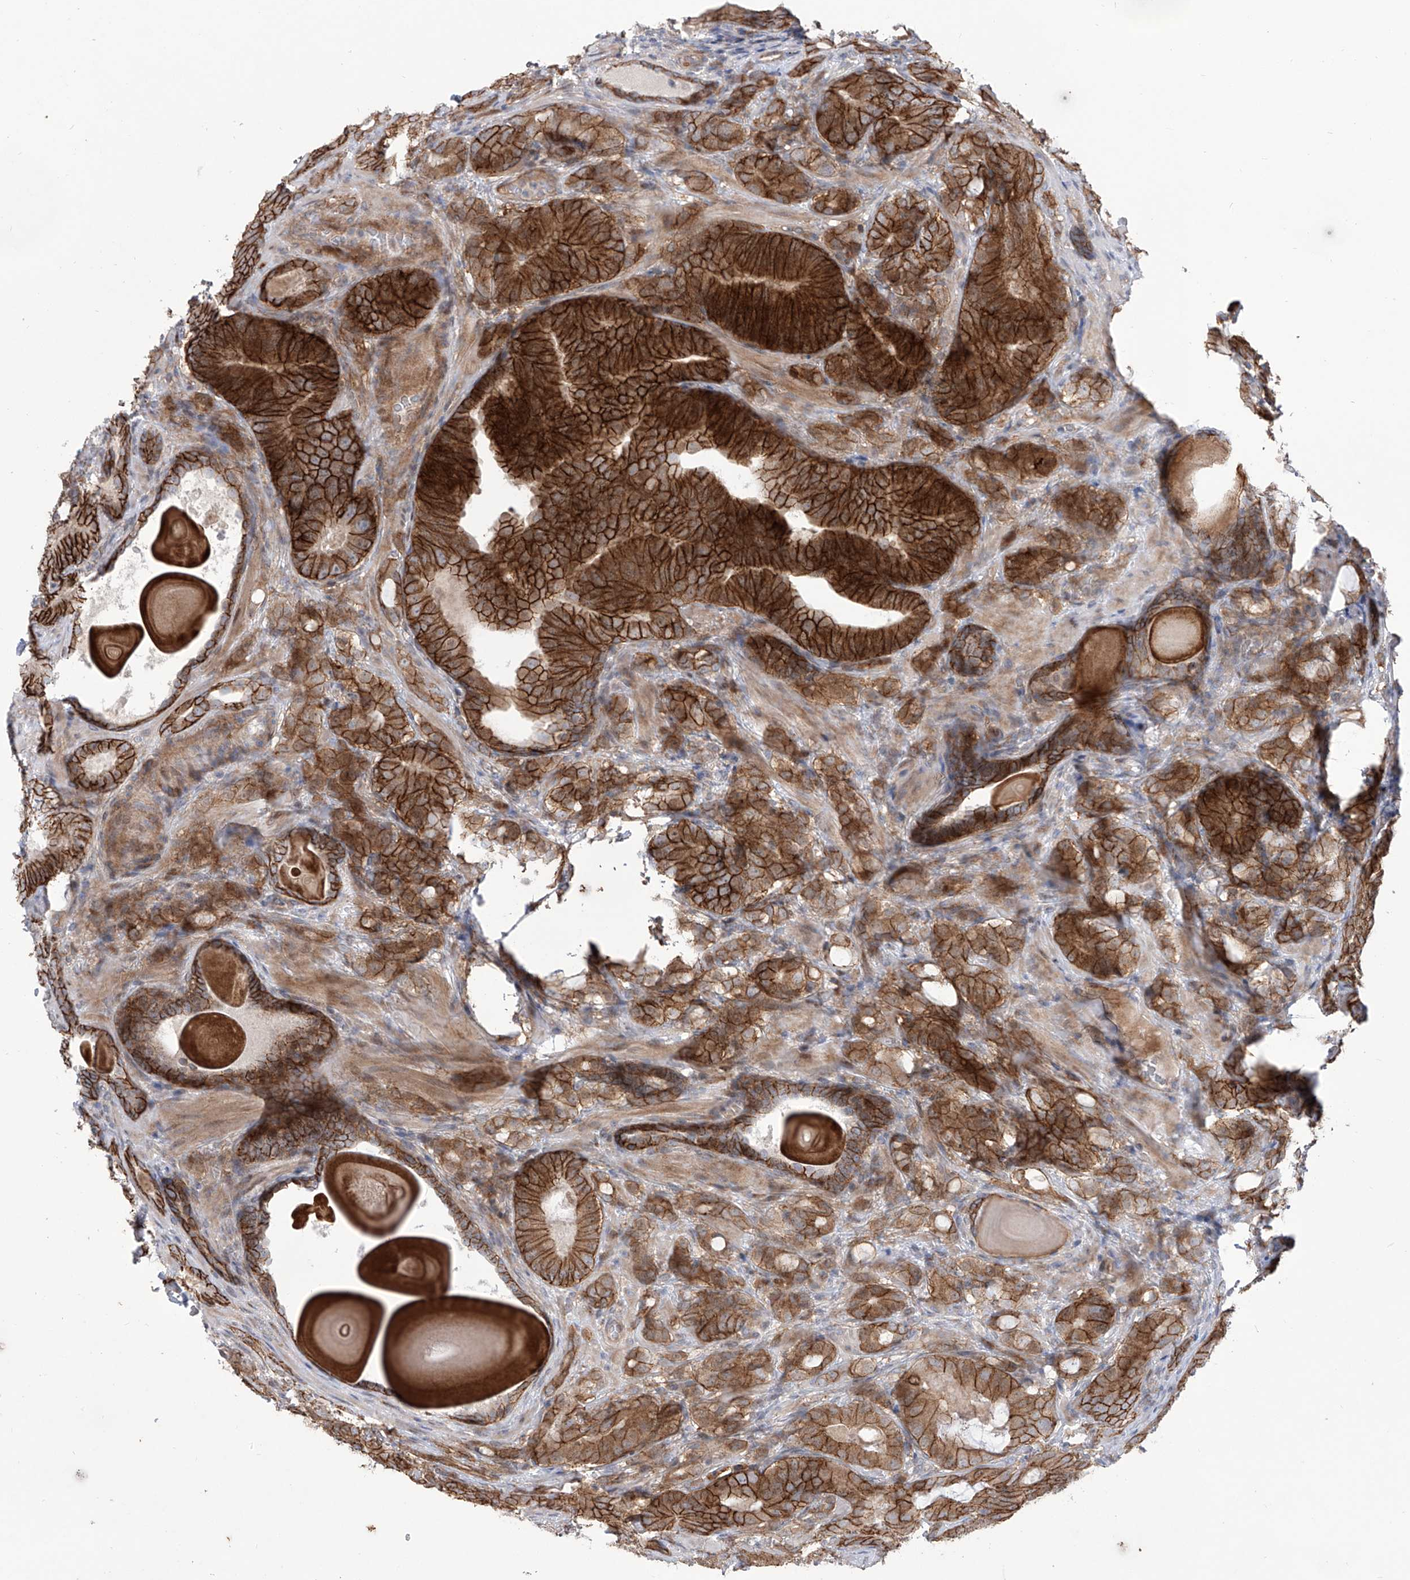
{"staining": {"intensity": "strong", "quantity": ">75%", "location": "cytoplasmic/membranous"}, "tissue": "prostate cancer", "cell_type": "Tumor cells", "image_type": "cancer", "snomed": [{"axis": "morphology", "description": "Adenocarcinoma, High grade"}, {"axis": "topography", "description": "Prostate"}], "caption": "Human prostate cancer stained with a brown dye reveals strong cytoplasmic/membranous positive expression in approximately >75% of tumor cells.", "gene": "LRRC1", "patient": {"sex": "male", "age": 66}}